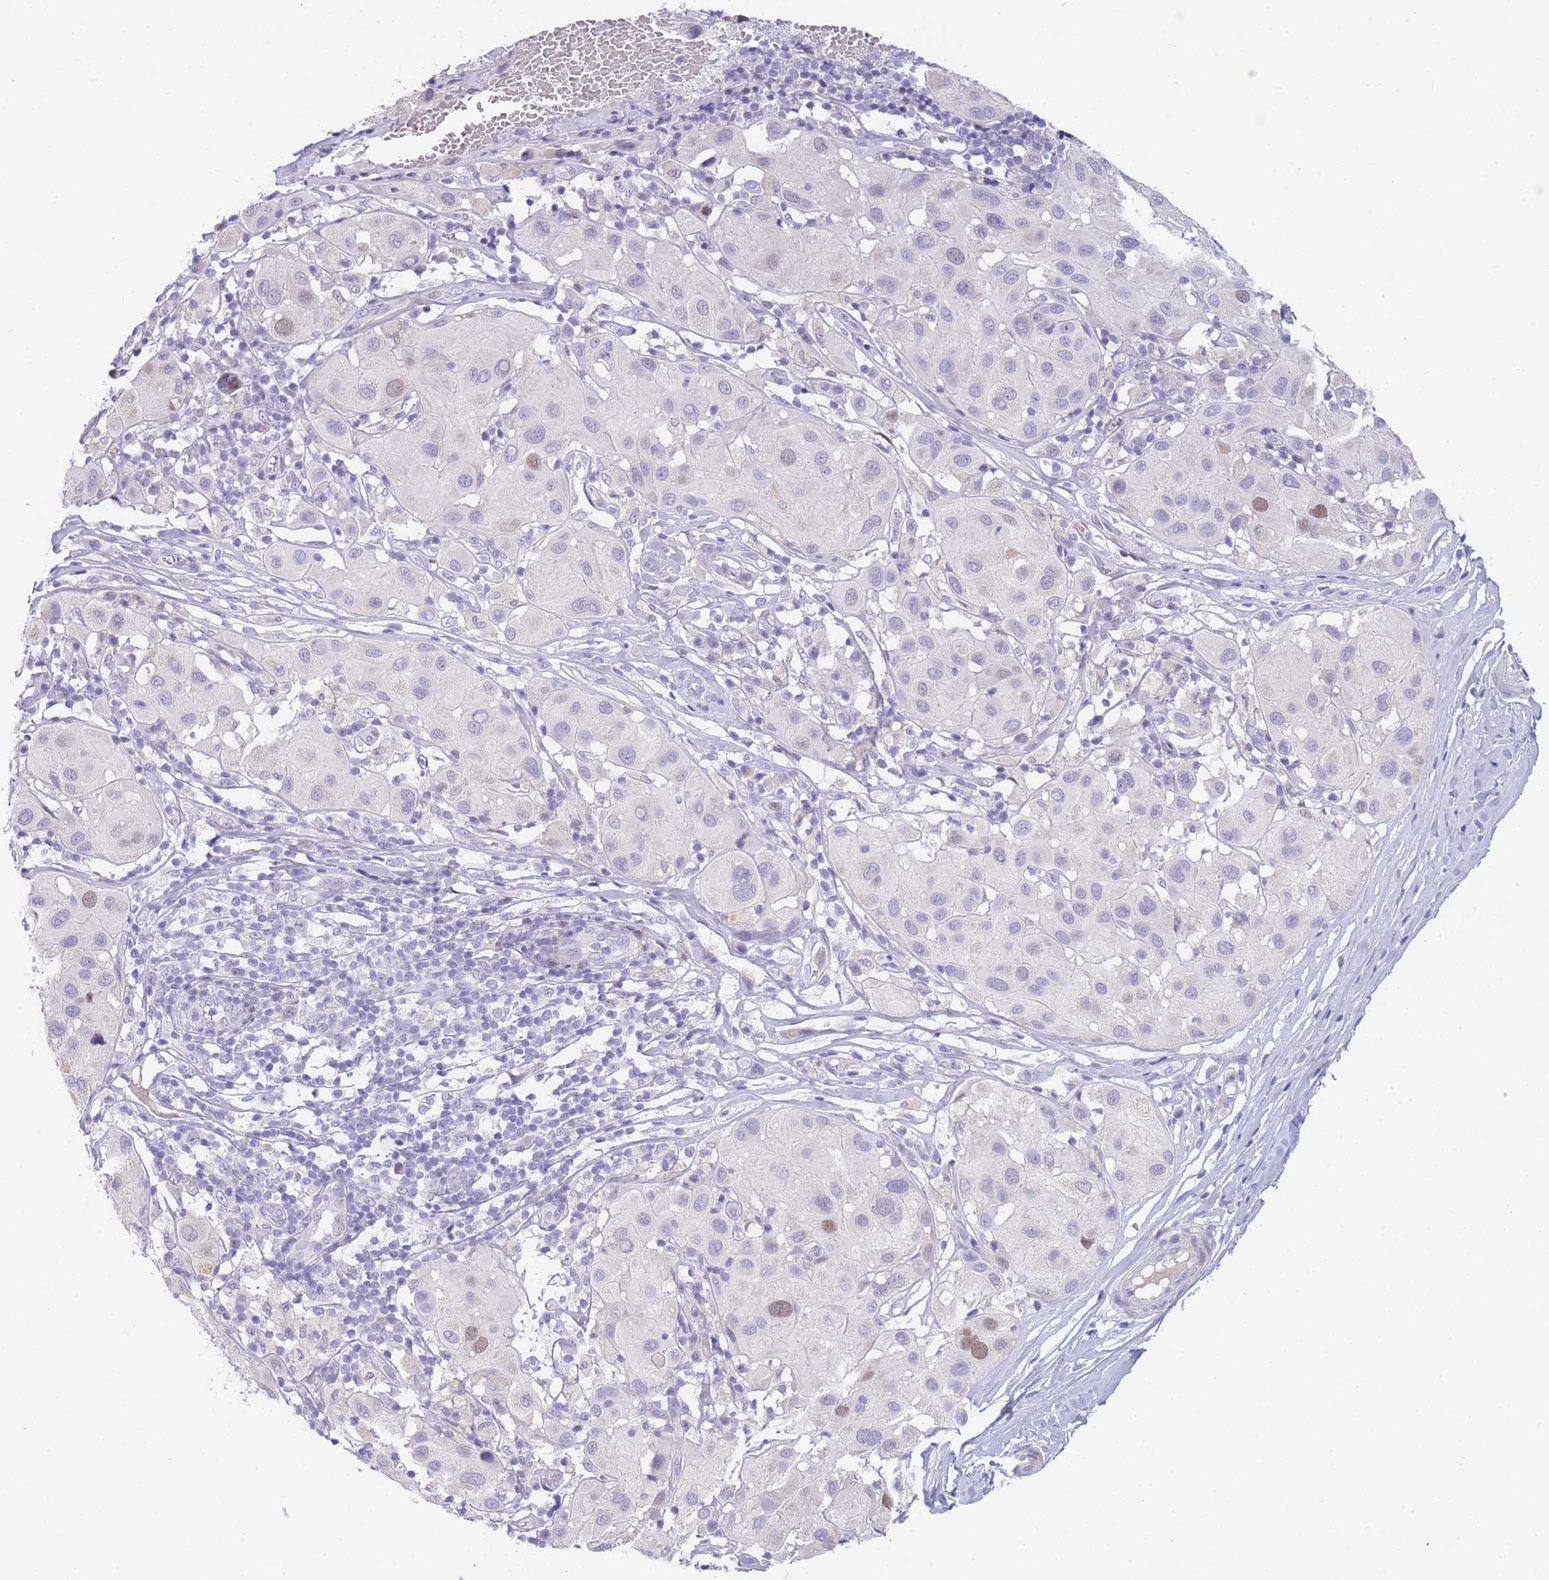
{"staining": {"intensity": "negative", "quantity": "none", "location": "none"}, "tissue": "melanoma", "cell_type": "Tumor cells", "image_type": "cancer", "snomed": [{"axis": "morphology", "description": "Malignant melanoma, Metastatic site"}, {"axis": "topography", "description": "Skin"}], "caption": "Tumor cells show no significant expression in malignant melanoma (metastatic site). (DAB immunohistochemistry (IHC) with hematoxylin counter stain).", "gene": "SHCBP1", "patient": {"sex": "male", "age": 41}}